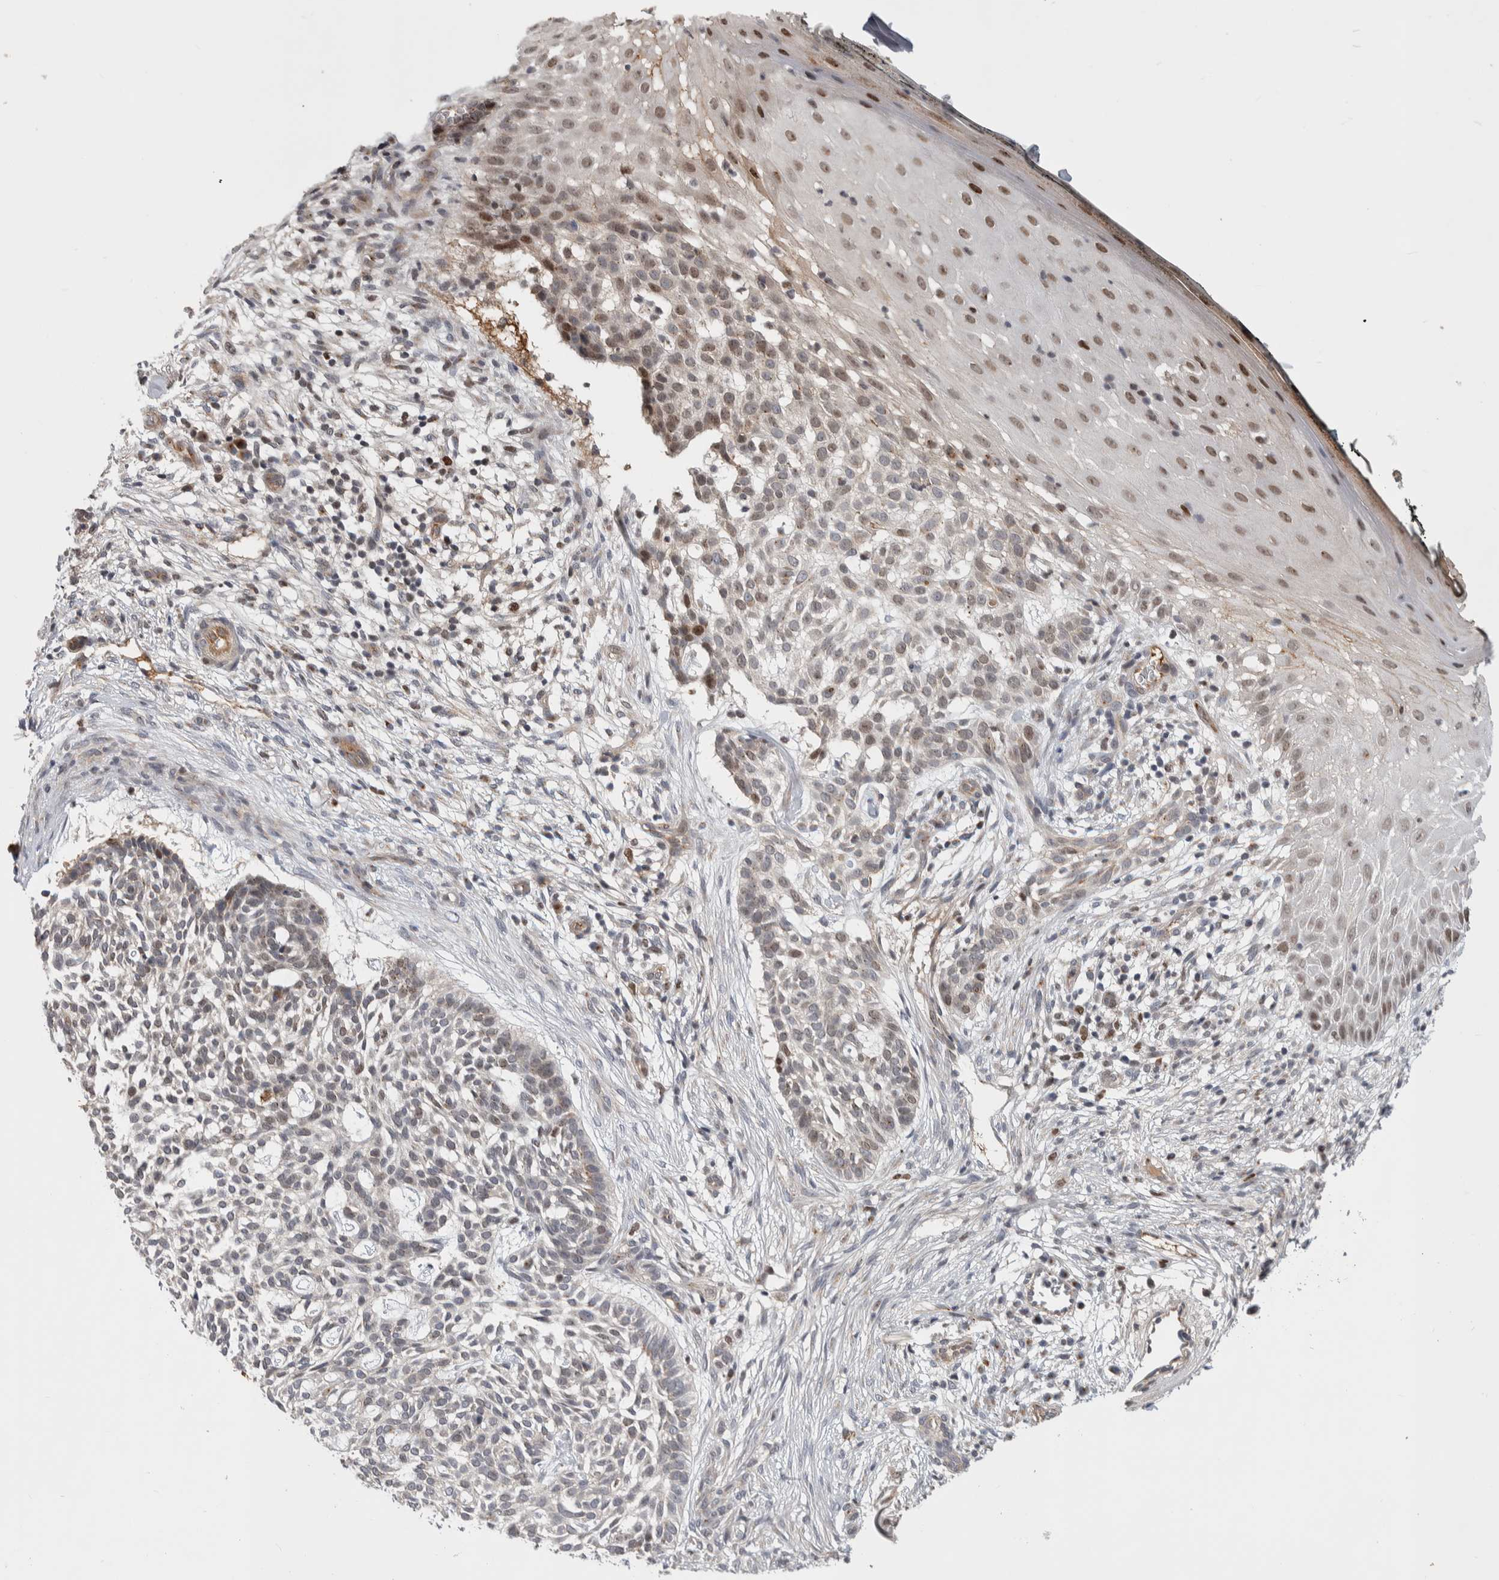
{"staining": {"intensity": "weak", "quantity": "<25%", "location": "nuclear"}, "tissue": "skin cancer", "cell_type": "Tumor cells", "image_type": "cancer", "snomed": [{"axis": "morphology", "description": "Basal cell carcinoma"}, {"axis": "topography", "description": "Skin"}], "caption": "Protein analysis of basal cell carcinoma (skin) reveals no significant expression in tumor cells.", "gene": "MSL1", "patient": {"sex": "female", "age": 64}}